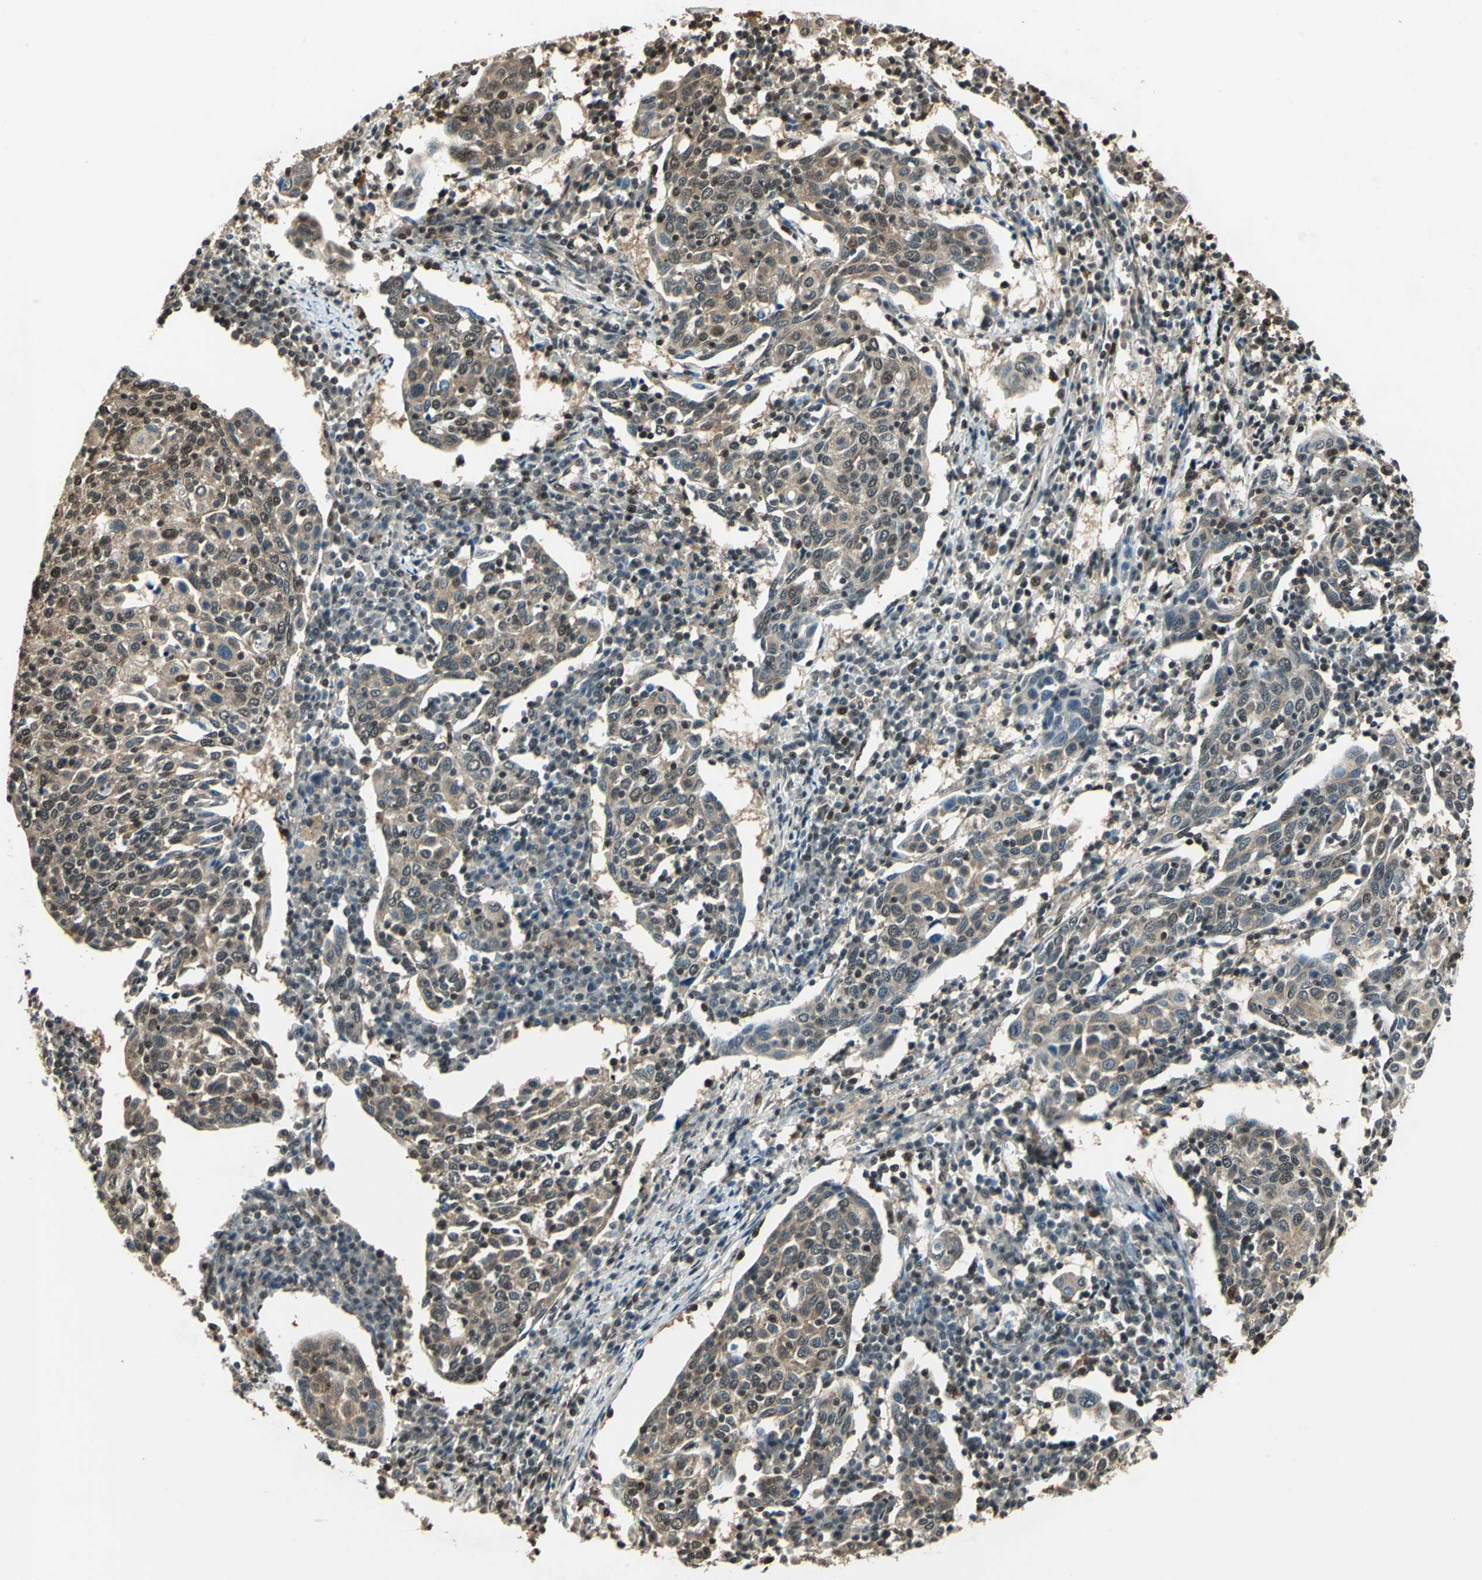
{"staining": {"intensity": "weak", "quantity": ">75%", "location": "cytoplasmic/membranous,nuclear"}, "tissue": "cervical cancer", "cell_type": "Tumor cells", "image_type": "cancer", "snomed": [{"axis": "morphology", "description": "Squamous cell carcinoma, NOS"}, {"axis": "topography", "description": "Cervix"}], "caption": "Immunohistochemical staining of squamous cell carcinoma (cervical) shows low levels of weak cytoplasmic/membranous and nuclear protein positivity in approximately >75% of tumor cells.", "gene": "PPP1R13L", "patient": {"sex": "female", "age": 40}}